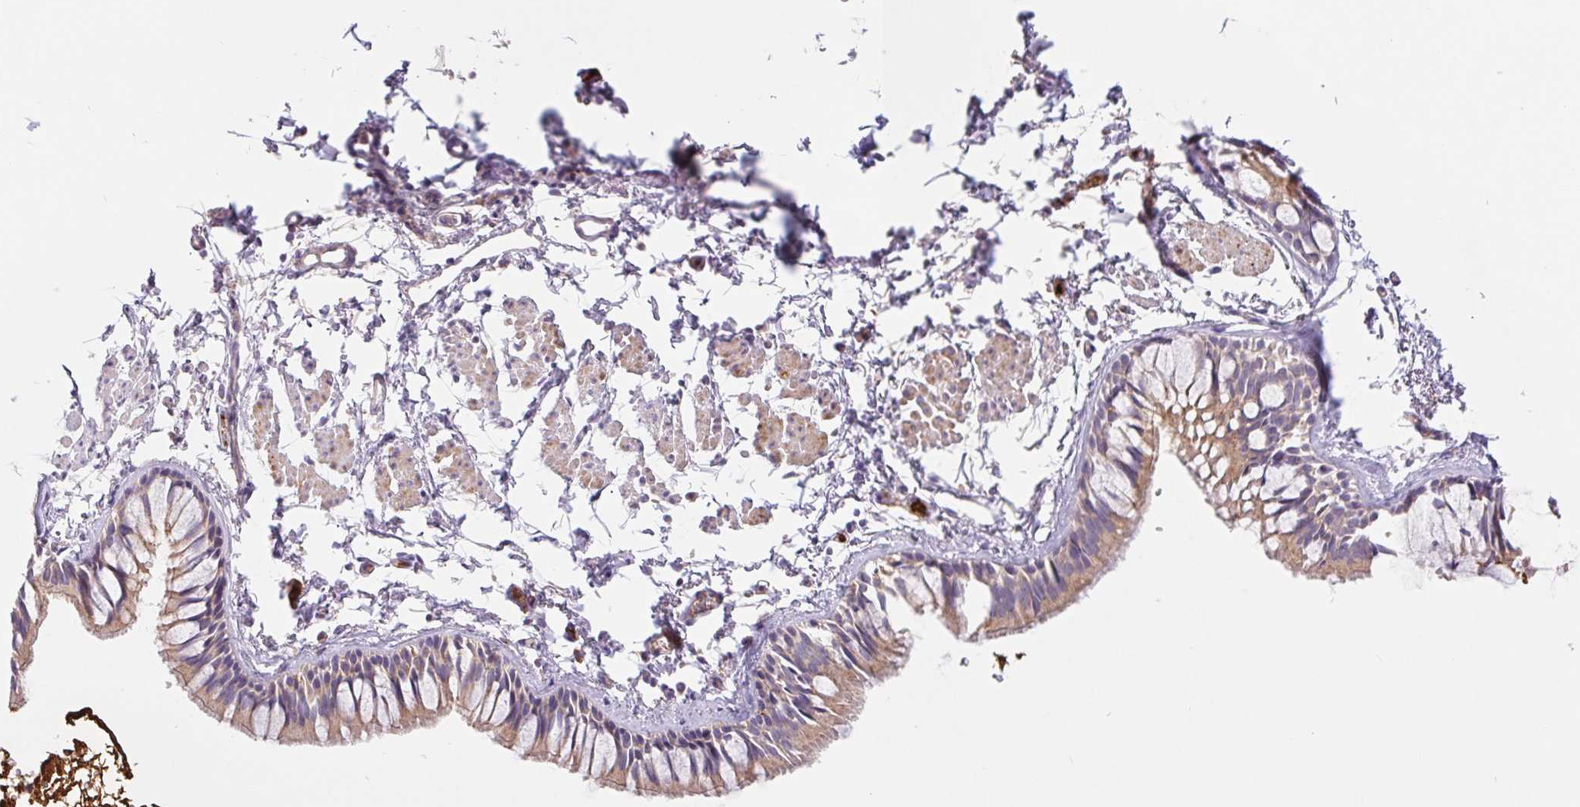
{"staining": {"intensity": "moderate", "quantity": "25%-75%", "location": "cytoplasmic/membranous"}, "tissue": "bronchus", "cell_type": "Respiratory epithelial cells", "image_type": "normal", "snomed": [{"axis": "morphology", "description": "Normal tissue, NOS"}, {"axis": "topography", "description": "Bronchus"}], "caption": "Protein staining exhibits moderate cytoplasmic/membranous expression in about 25%-75% of respiratory epithelial cells in benign bronchus. The protein of interest is shown in brown color, while the nuclei are stained blue.", "gene": "EMC6", "patient": {"sex": "female", "age": 59}}